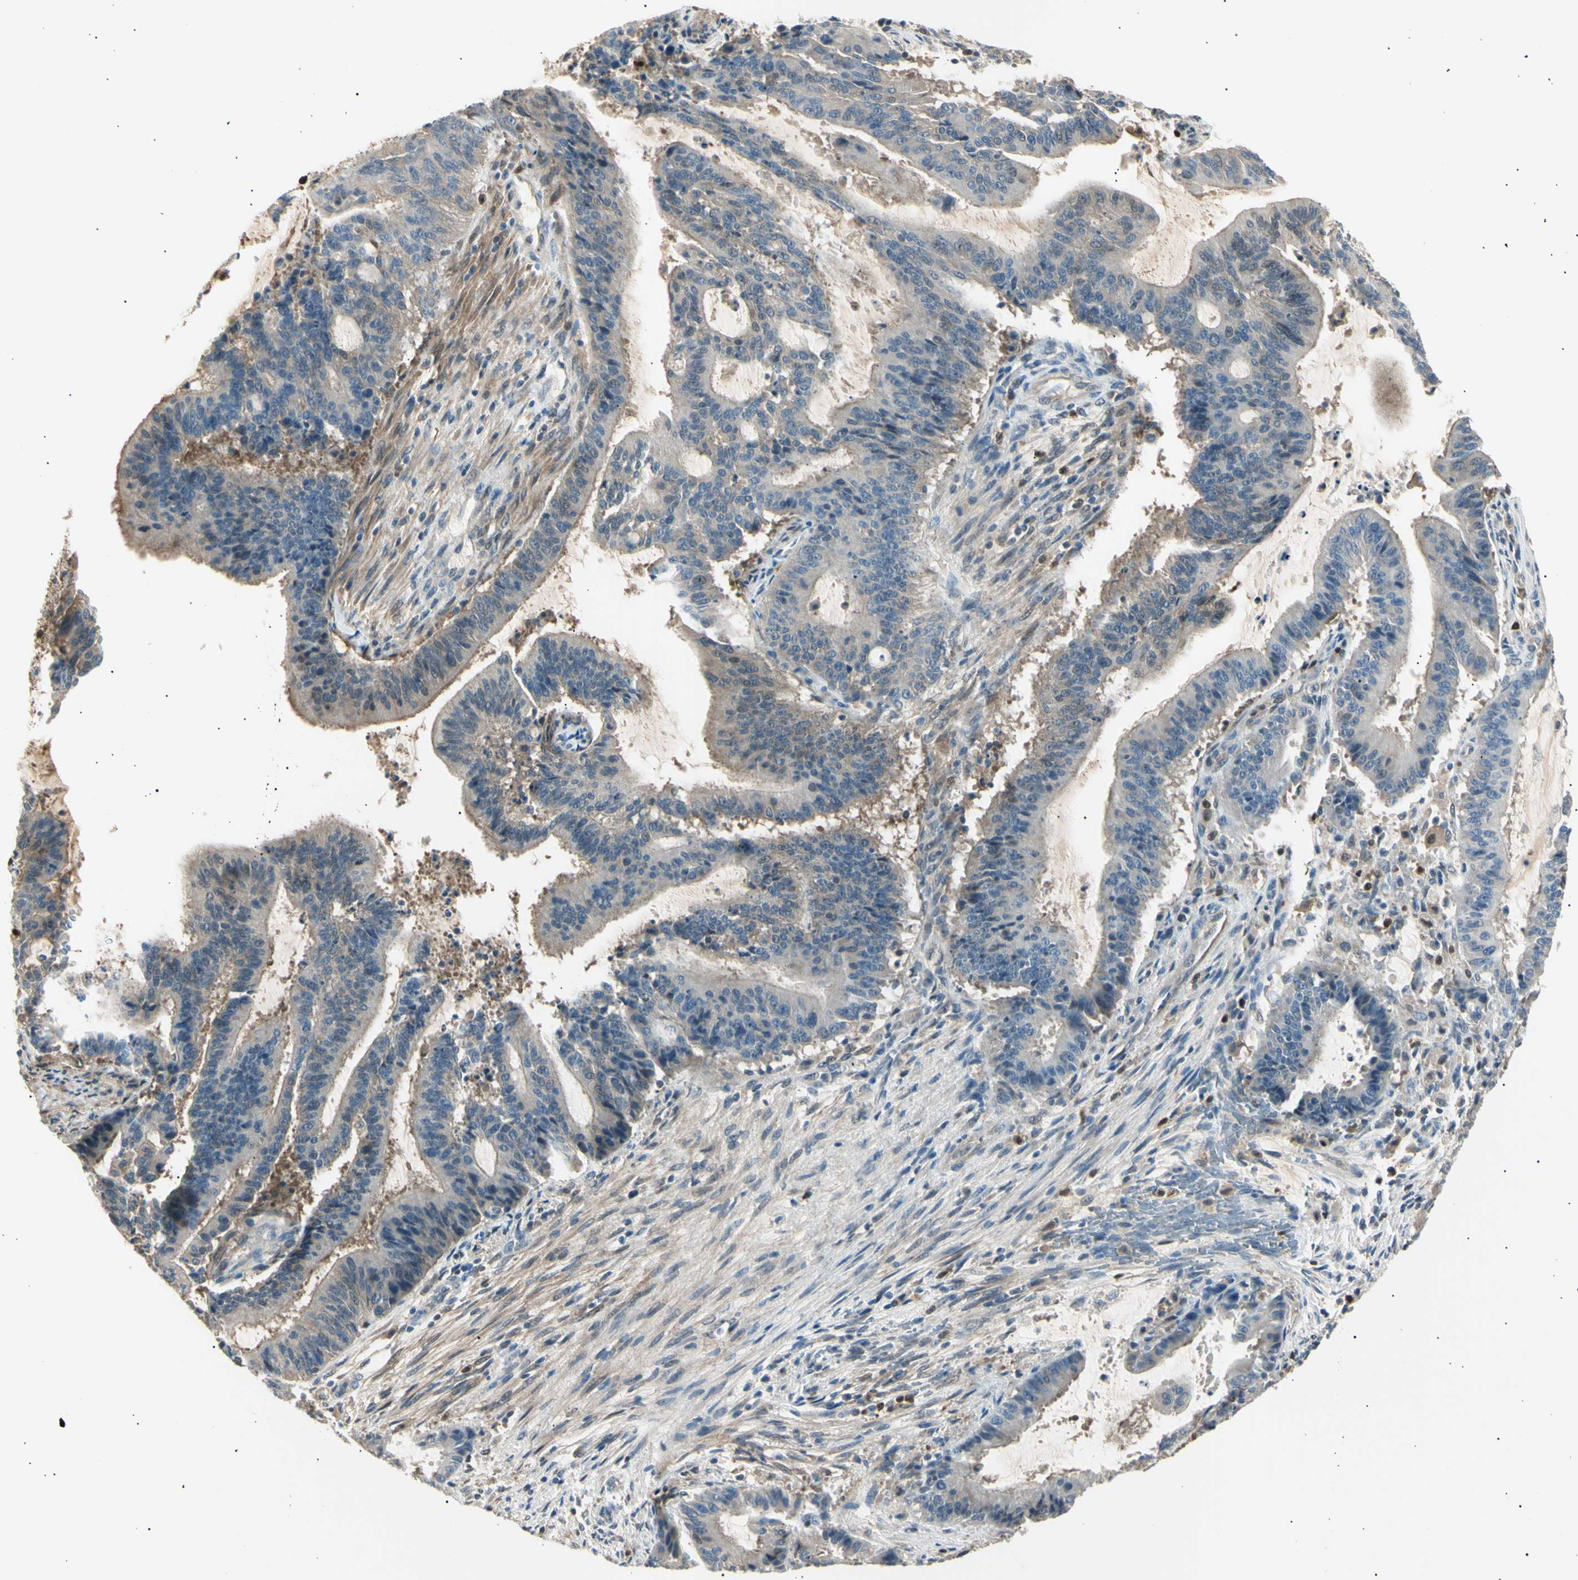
{"staining": {"intensity": "weak", "quantity": "25%-75%", "location": "cytoplasmic/membranous"}, "tissue": "liver cancer", "cell_type": "Tumor cells", "image_type": "cancer", "snomed": [{"axis": "morphology", "description": "Cholangiocarcinoma"}, {"axis": "topography", "description": "Liver"}], "caption": "Protein analysis of liver cancer (cholangiocarcinoma) tissue reveals weak cytoplasmic/membranous positivity in about 25%-75% of tumor cells.", "gene": "LHPP", "patient": {"sex": "female", "age": 73}}